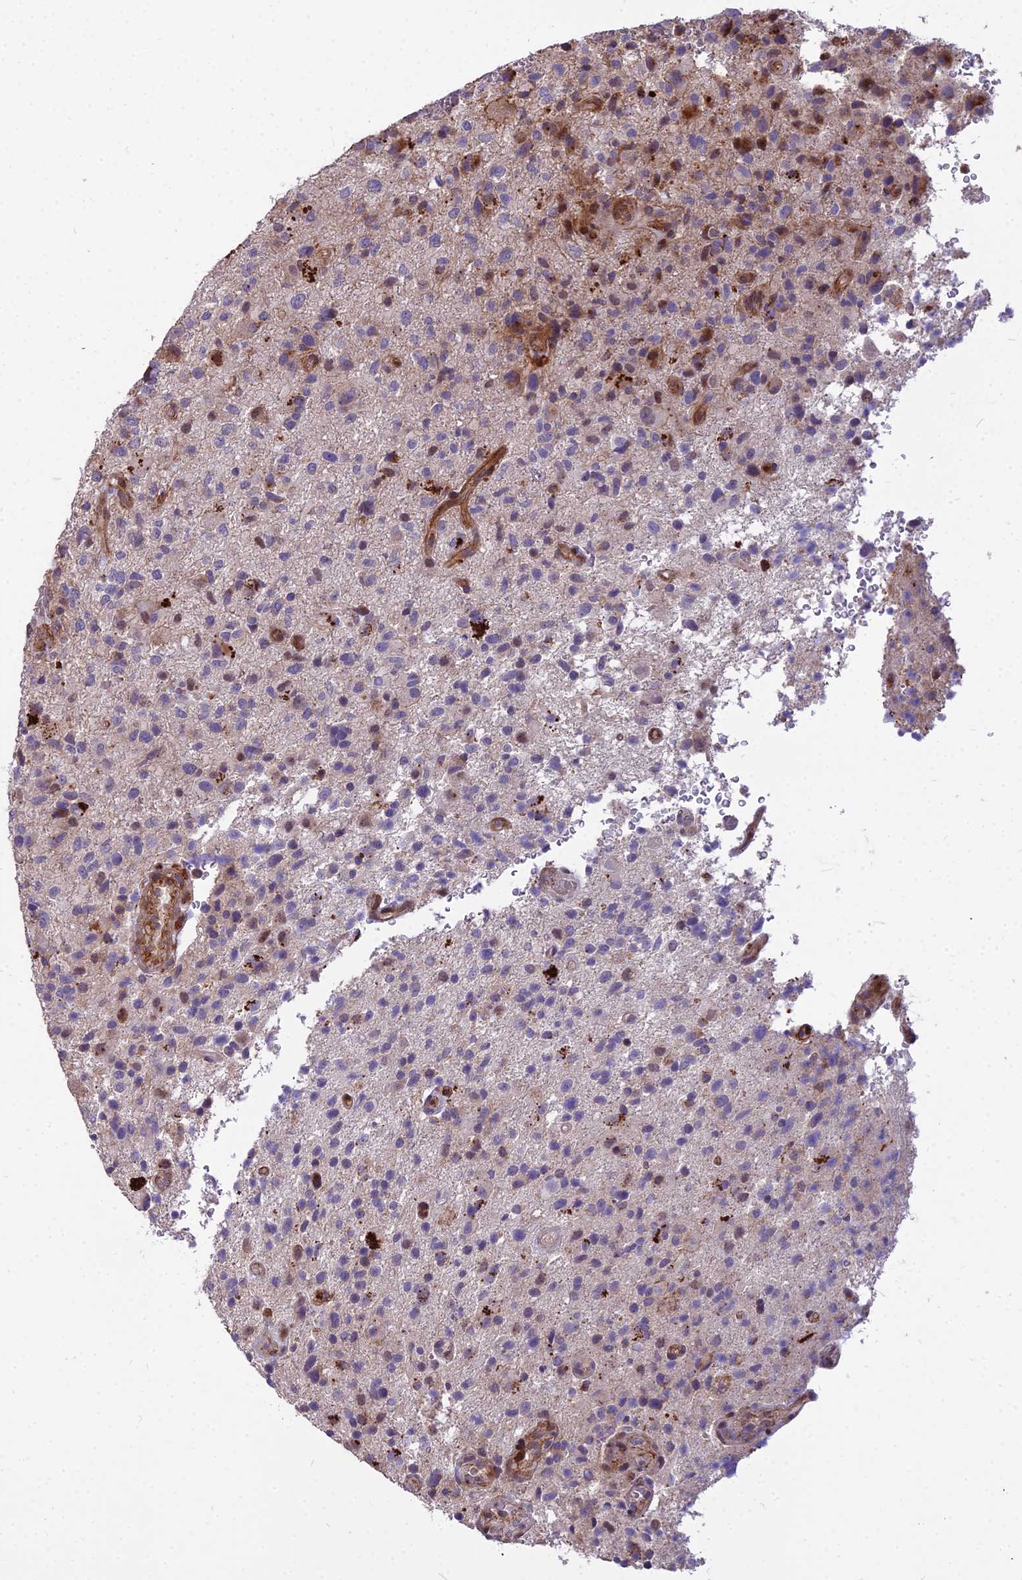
{"staining": {"intensity": "negative", "quantity": "none", "location": "none"}, "tissue": "glioma", "cell_type": "Tumor cells", "image_type": "cancer", "snomed": [{"axis": "morphology", "description": "Glioma, malignant, High grade"}, {"axis": "topography", "description": "Brain"}], "caption": "High-grade glioma (malignant) was stained to show a protein in brown. There is no significant positivity in tumor cells.", "gene": "GLYATL3", "patient": {"sex": "male", "age": 47}}